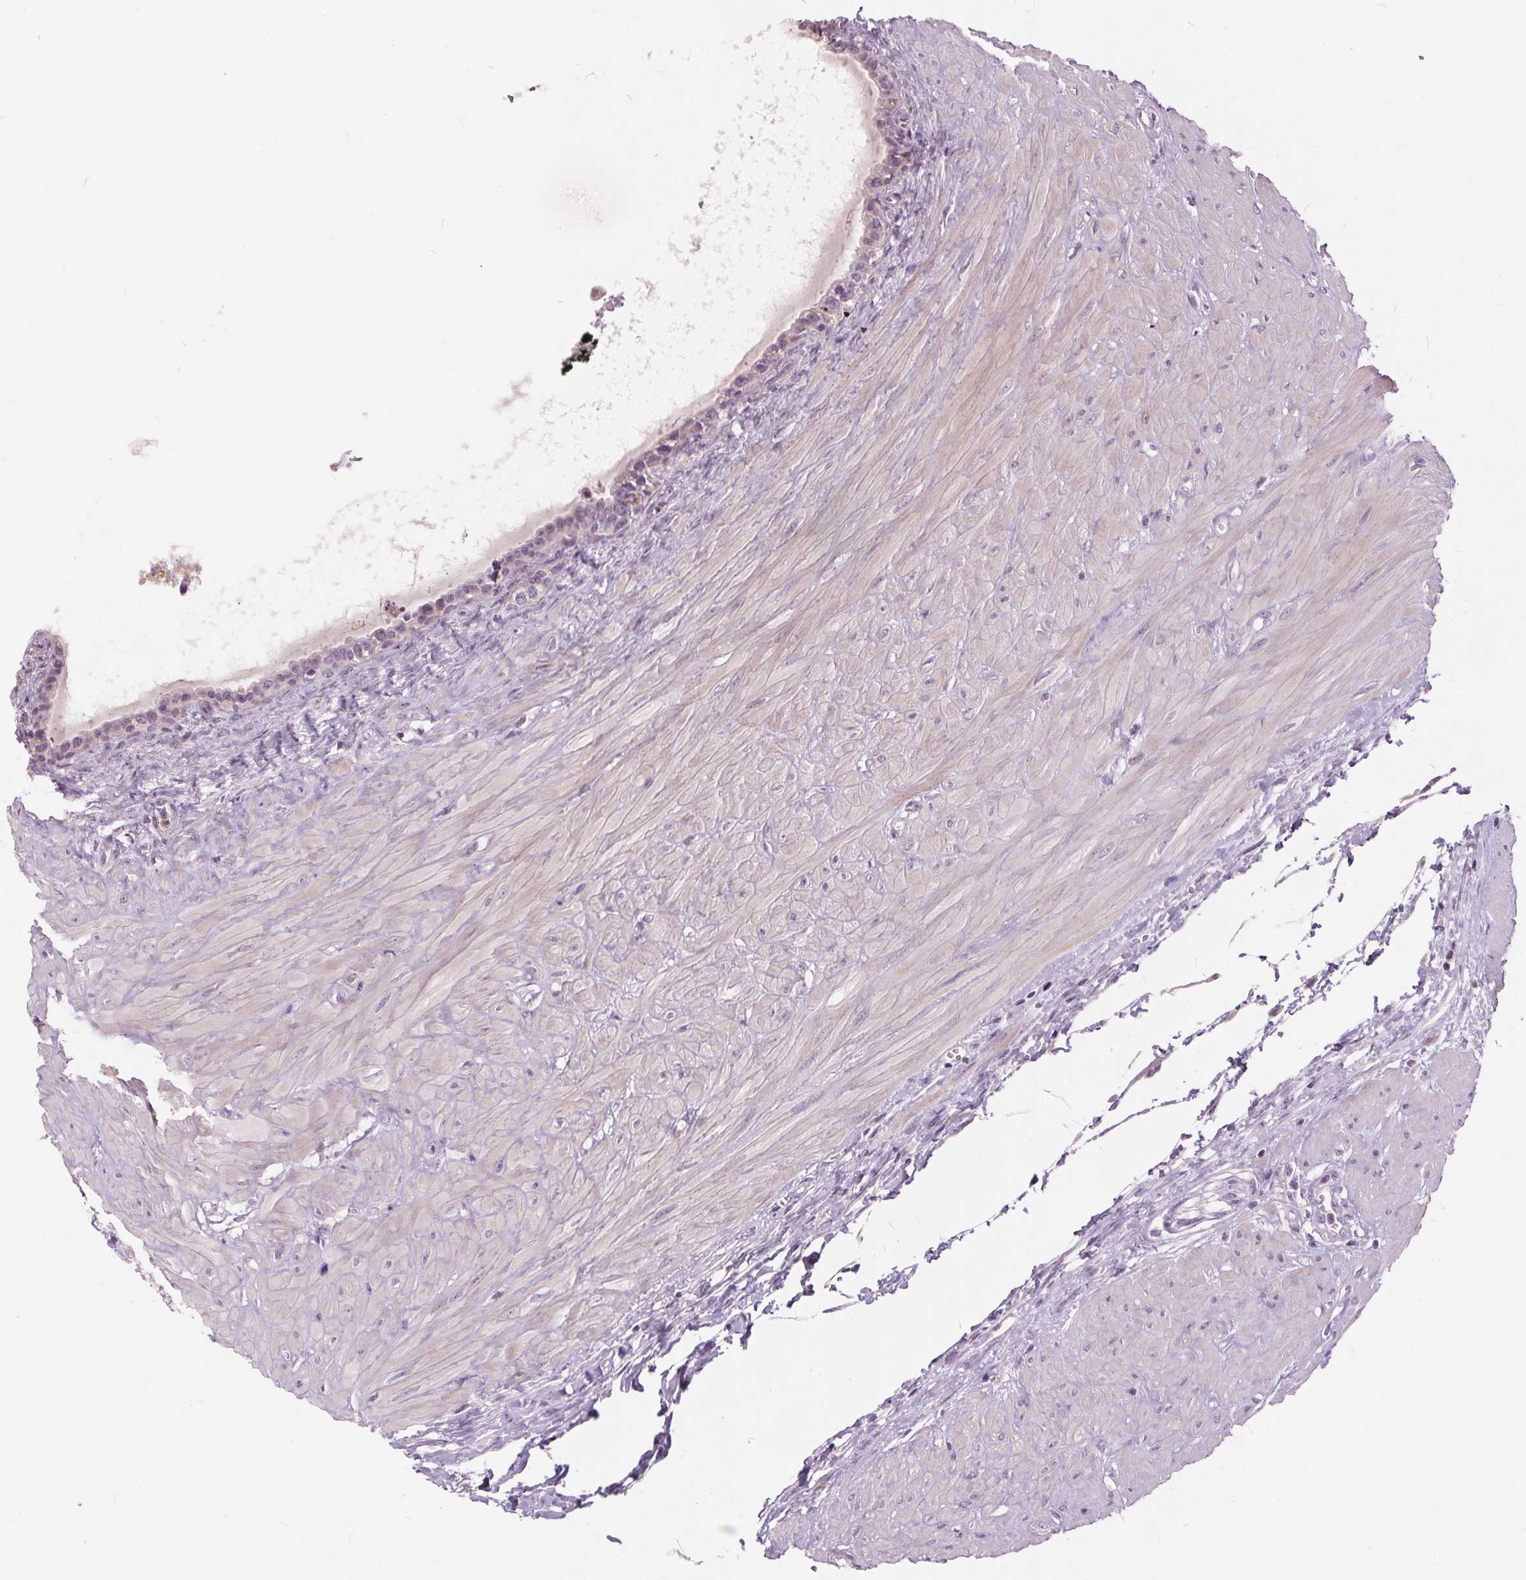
{"staining": {"intensity": "negative", "quantity": "none", "location": "none"}, "tissue": "seminal vesicle", "cell_type": "Glandular cells", "image_type": "normal", "snomed": [{"axis": "morphology", "description": "Normal tissue, NOS"}, {"axis": "topography", "description": "Seminal veicle"}], "caption": "Glandular cells are negative for brown protein staining in unremarkable seminal vesicle. (Immunohistochemistry, brightfield microscopy, high magnification).", "gene": "HAAO", "patient": {"sex": "male", "age": 76}}